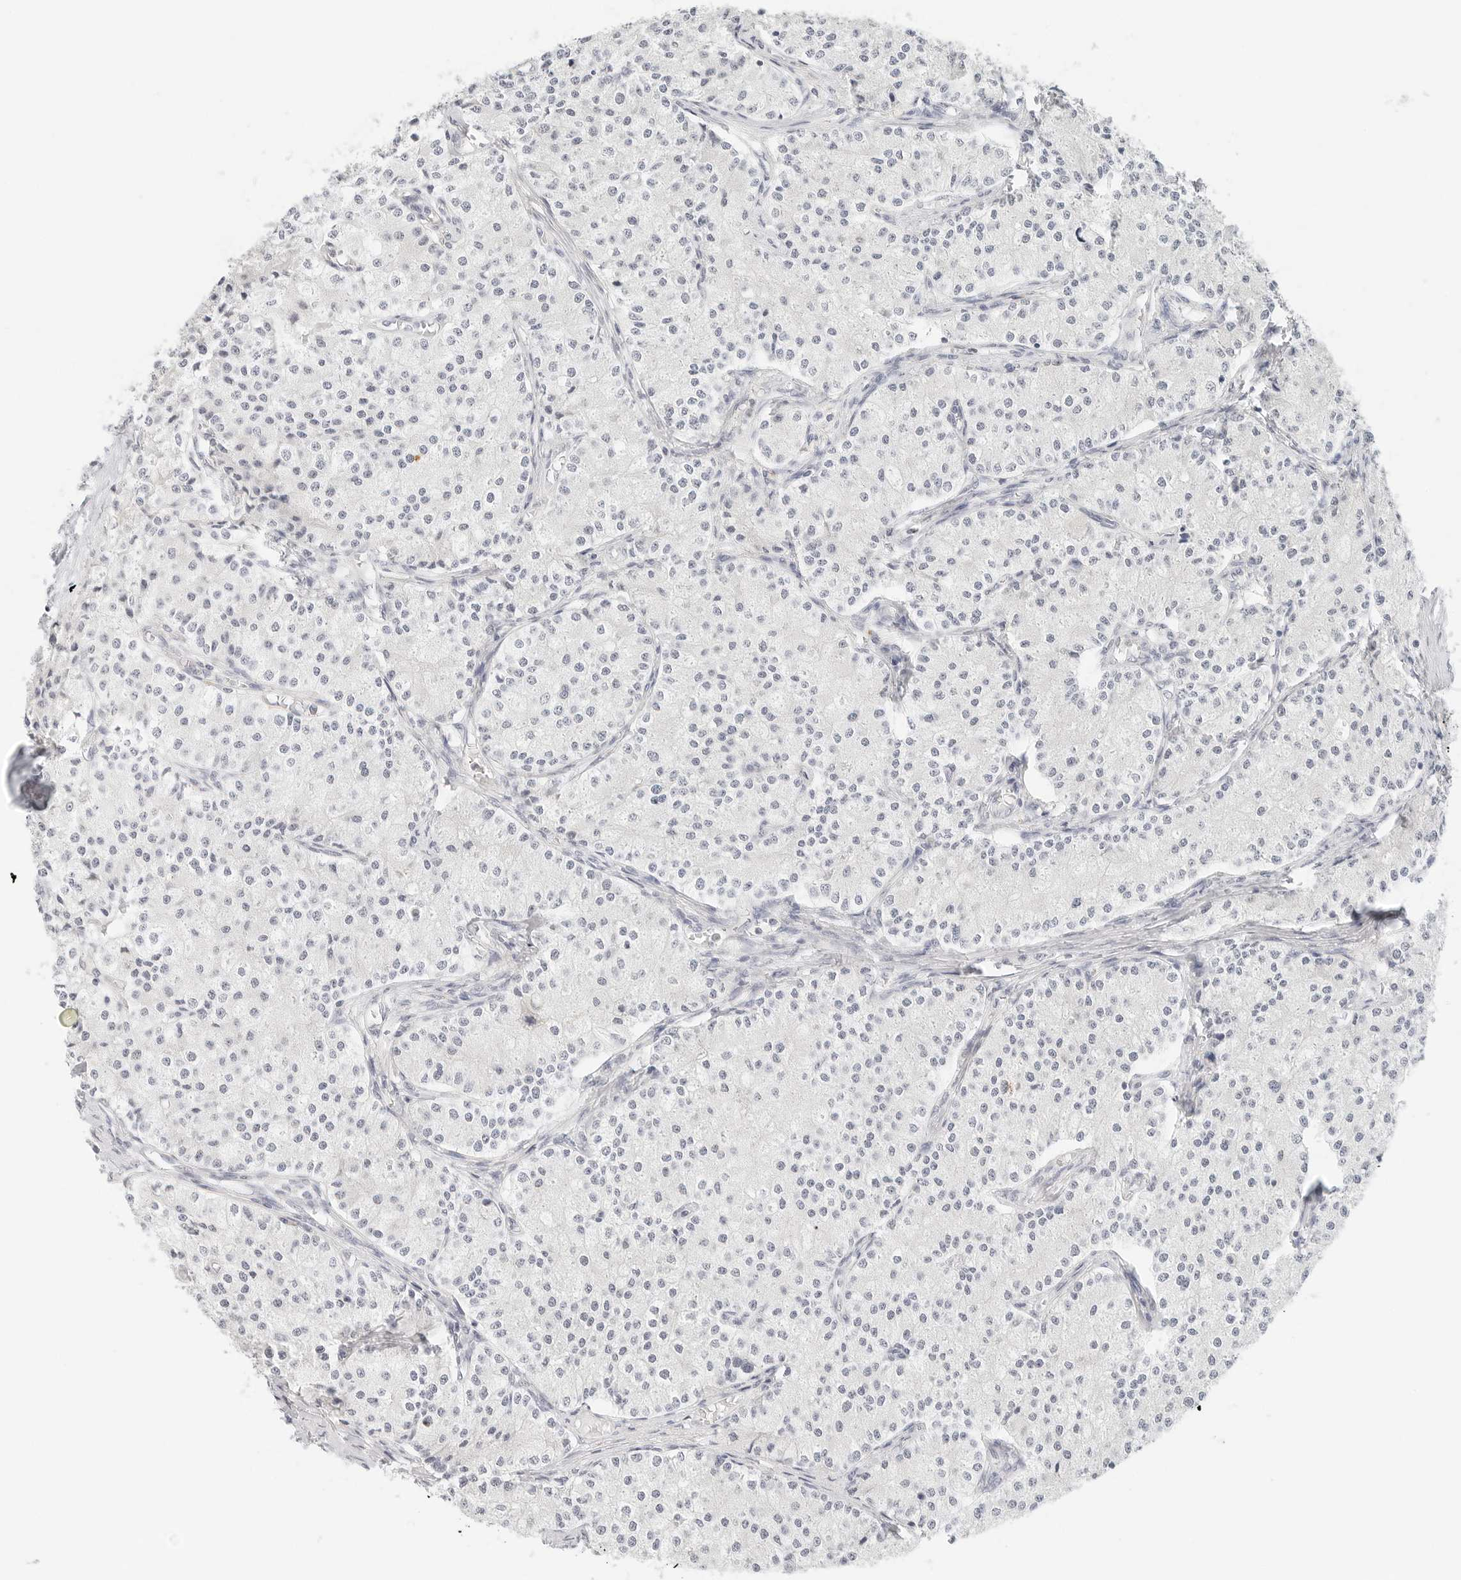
{"staining": {"intensity": "negative", "quantity": "none", "location": "none"}, "tissue": "carcinoid", "cell_type": "Tumor cells", "image_type": "cancer", "snomed": [{"axis": "morphology", "description": "Carcinoid, malignant, NOS"}, {"axis": "topography", "description": "Colon"}], "caption": "This is an IHC image of carcinoid. There is no expression in tumor cells.", "gene": "NEO1", "patient": {"sex": "female", "age": 52}}